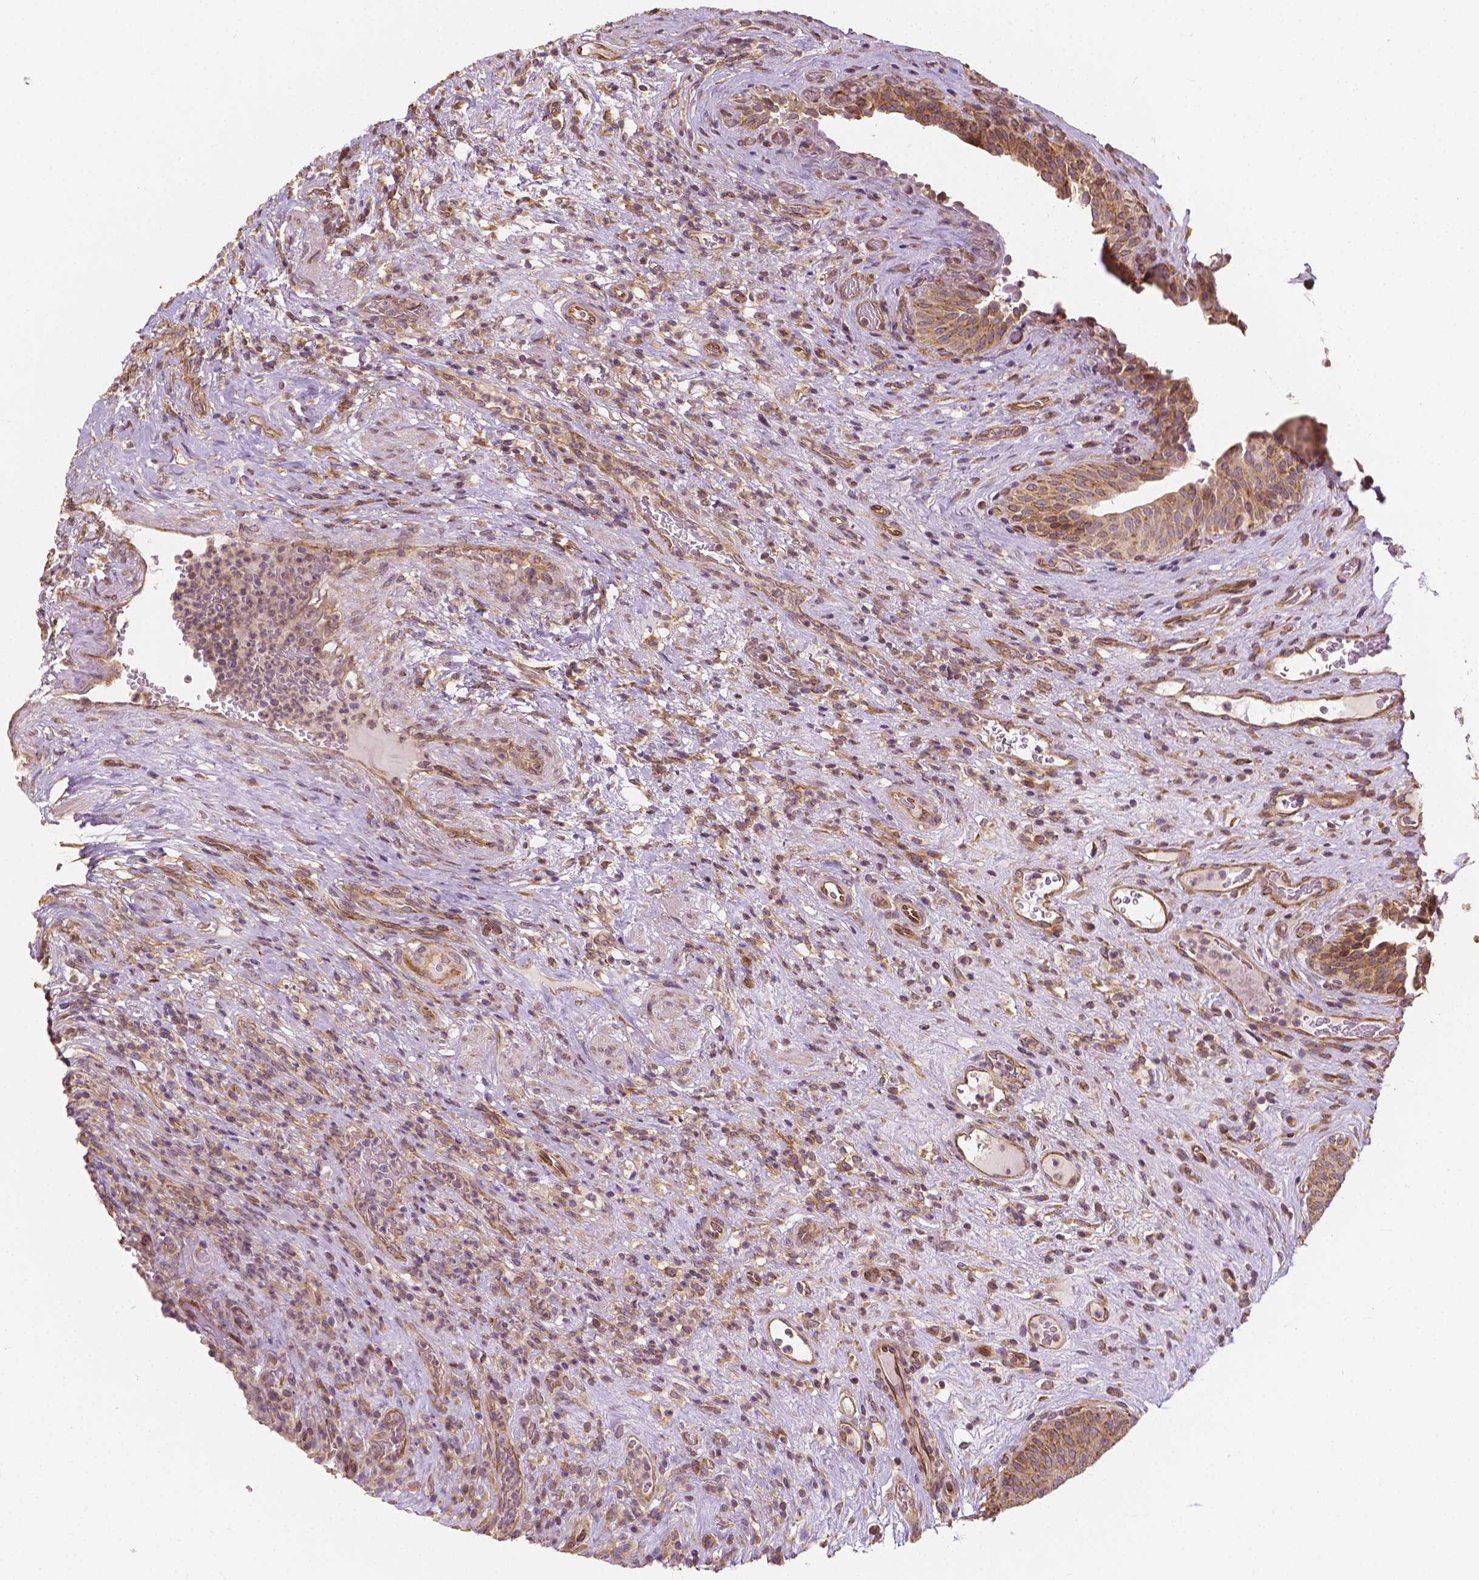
{"staining": {"intensity": "moderate", "quantity": ">75%", "location": "cytoplasmic/membranous"}, "tissue": "urinary bladder", "cell_type": "Urothelial cells", "image_type": "normal", "snomed": [{"axis": "morphology", "description": "Normal tissue, NOS"}, {"axis": "topography", "description": "Urinary bladder"}, {"axis": "topography", "description": "Peripheral nerve tissue"}], "caption": "Urinary bladder stained with DAB (3,3'-diaminobenzidine) immunohistochemistry demonstrates medium levels of moderate cytoplasmic/membranous staining in about >75% of urothelial cells. (DAB = brown stain, brightfield microscopy at high magnification).", "gene": "G3BP1", "patient": {"sex": "male", "age": 66}}